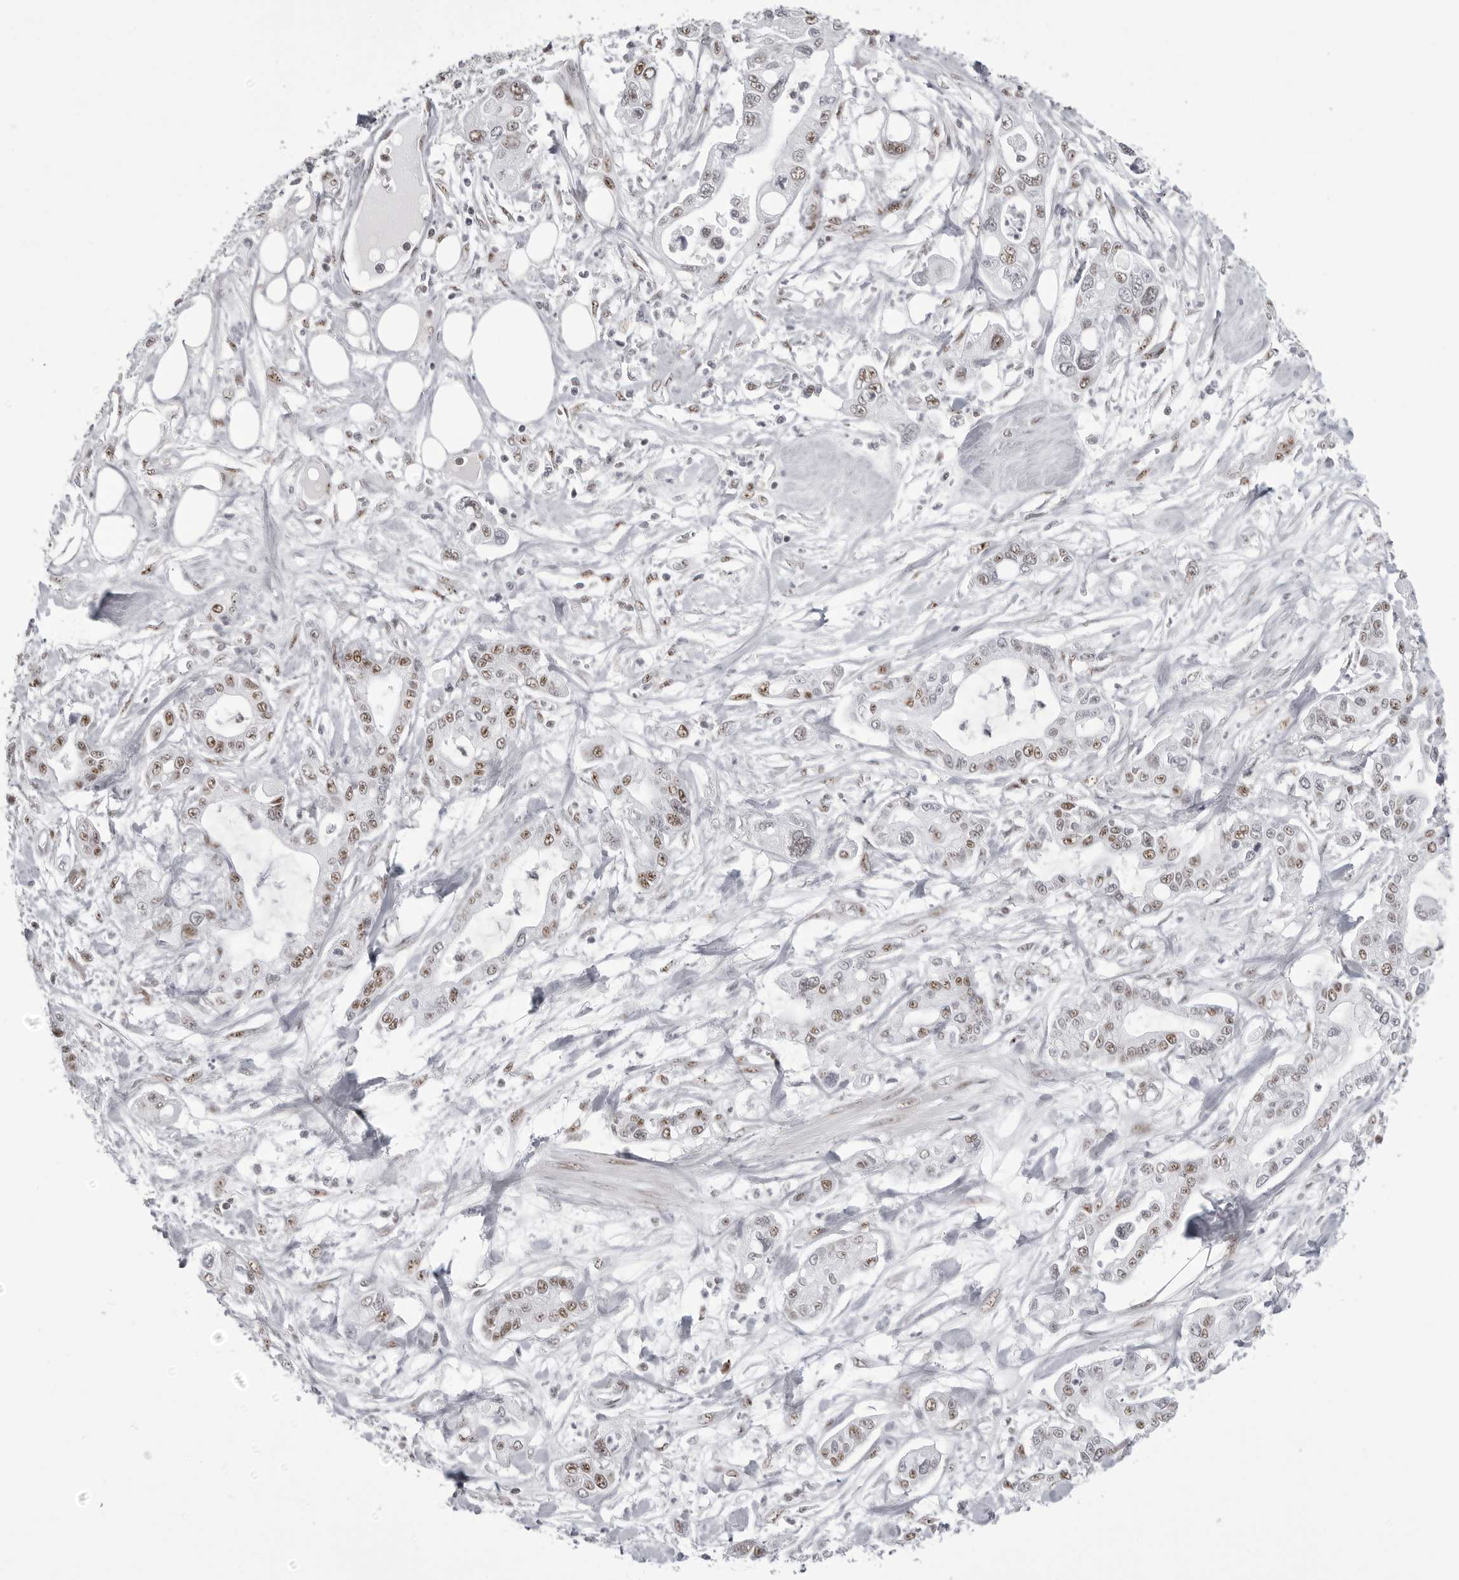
{"staining": {"intensity": "moderate", "quantity": "25%-75%", "location": "nuclear"}, "tissue": "pancreatic cancer", "cell_type": "Tumor cells", "image_type": "cancer", "snomed": [{"axis": "morphology", "description": "Adenocarcinoma, NOS"}, {"axis": "topography", "description": "Pancreas"}], "caption": "Immunohistochemical staining of human pancreatic adenocarcinoma reveals moderate nuclear protein staining in approximately 25%-75% of tumor cells.", "gene": "WRAP53", "patient": {"sex": "male", "age": 68}}